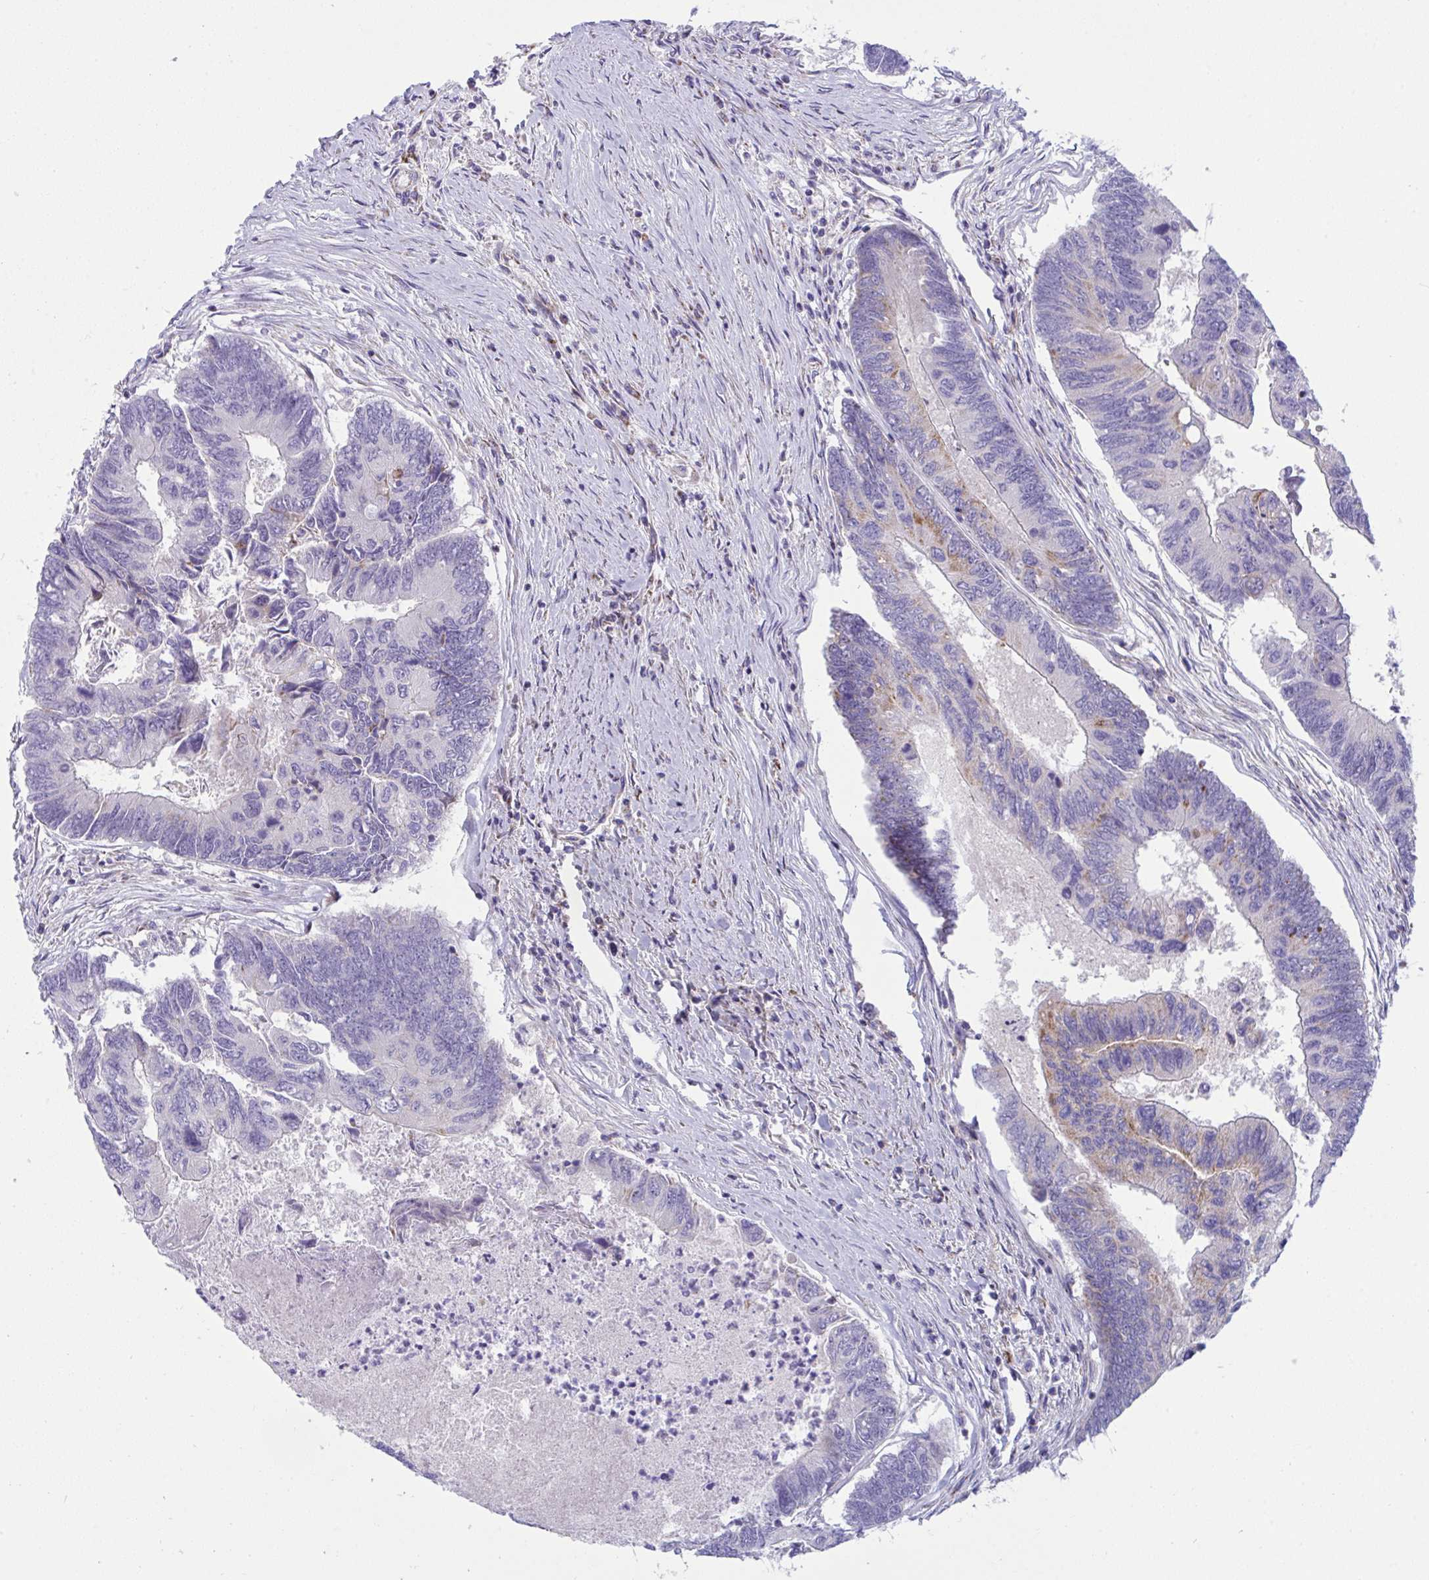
{"staining": {"intensity": "weak", "quantity": "<25%", "location": "cytoplasmic/membranous"}, "tissue": "colorectal cancer", "cell_type": "Tumor cells", "image_type": "cancer", "snomed": [{"axis": "morphology", "description": "Adenocarcinoma, NOS"}, {"axis": "topography", "description": "Colon"}], "caption": "The photomicrograph exhibits no staining of tumor cells in colorectal cancer. Brightfield microscopy of immunohistochemistry (IHC) stained with DAB (3,3'-diaminobenzidine) (brown) and hematoxylin (blue), captured at high magnification.", "gene": "DTX3", "patient": {"sex": "female", "age": 67}}